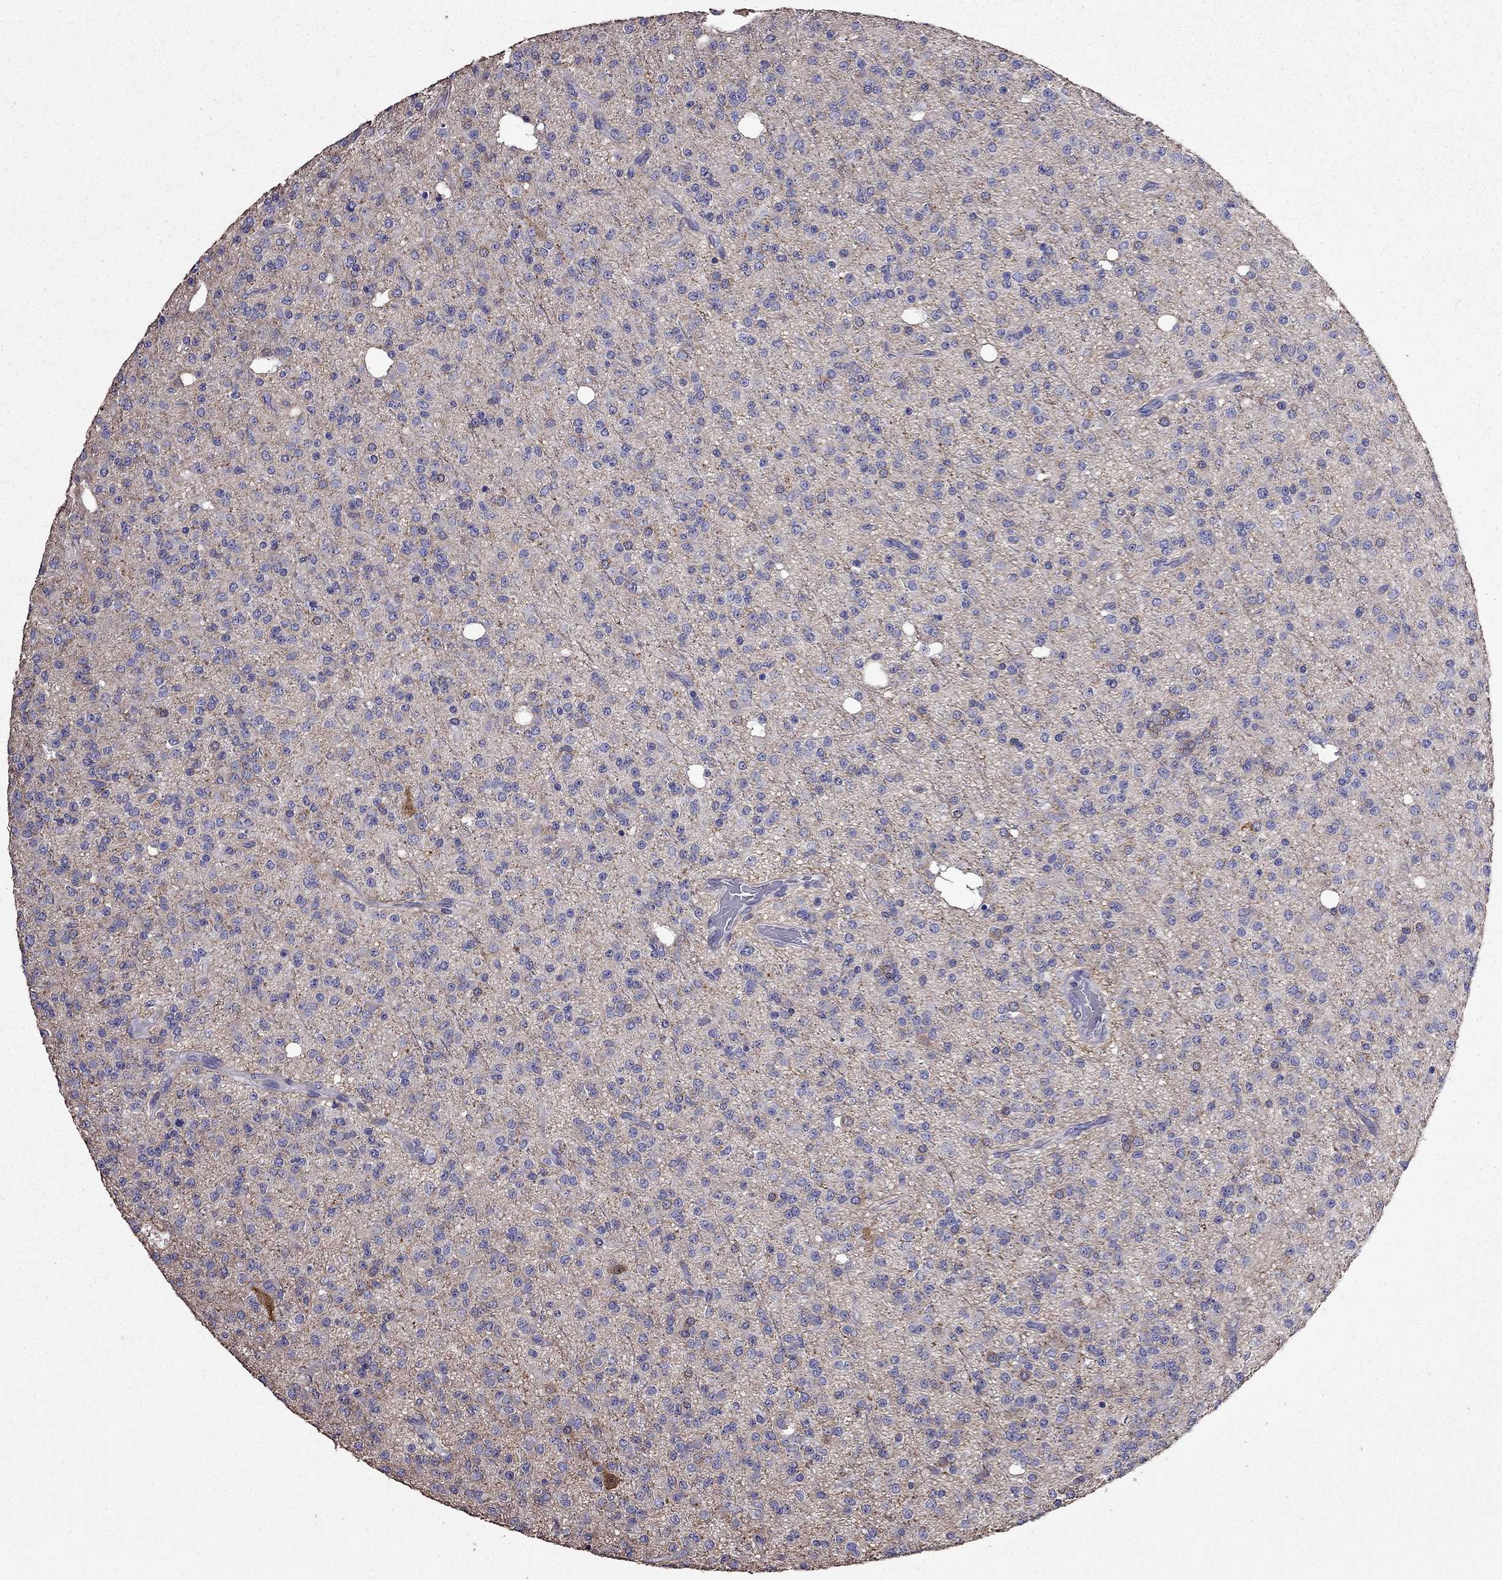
{"staining": {"intensity": "negative", "quantity": "none", "location": "none"}, "tissue": "glioma", "cell_type": "Tumor cells", "image_type": "cancer", "snomed": [{"axis": "morphology", "description": "Glioma, malignant, Low grade"}, {"axis": "topography", "description": "Brain"}], "caption": "Low-grade glioma (malignant) was stained to show a protein in brown. There is no significant expression in tumor cells.", "gene": "AK5", "patient": {"sex": "male", "age": 27}}